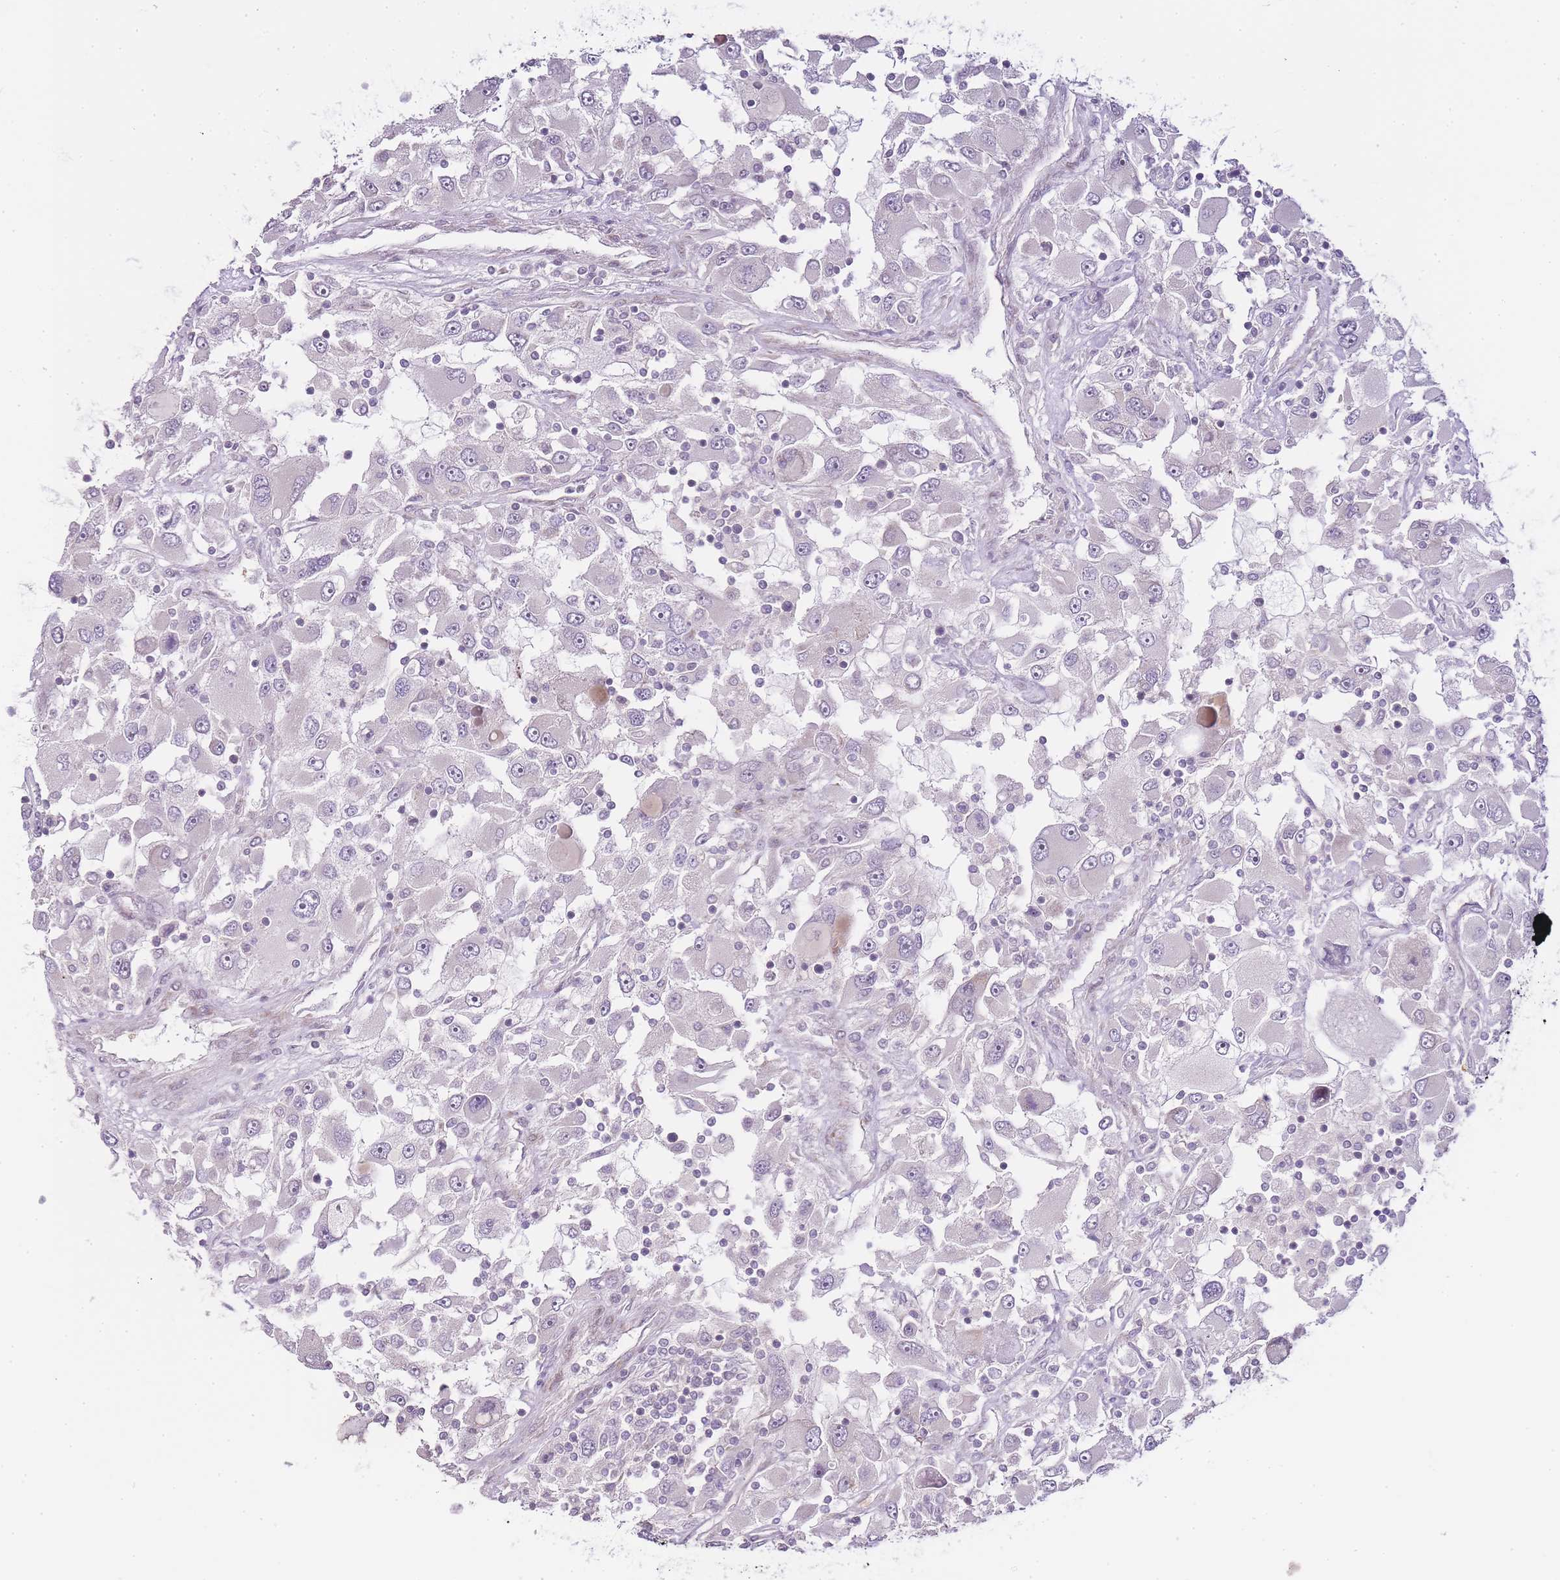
{"staining": {"intensity": "negative", "quantity": "none", "location": "none"}, "tissue": "renal cancer", "cell_type": "Tumor cells", "image_type": "cancer", "snomed": [{"axis": "morphology", "description": "Adenocarcinoma, NOS"}, {"axis": "topography", "description": "Kidney"}], "caption": "This is an IHC histopathology image of human renal cancer. There is no expression in tumor cells.", "gene": "OGG1", "patient": {"sex": "female", "age": 52}}